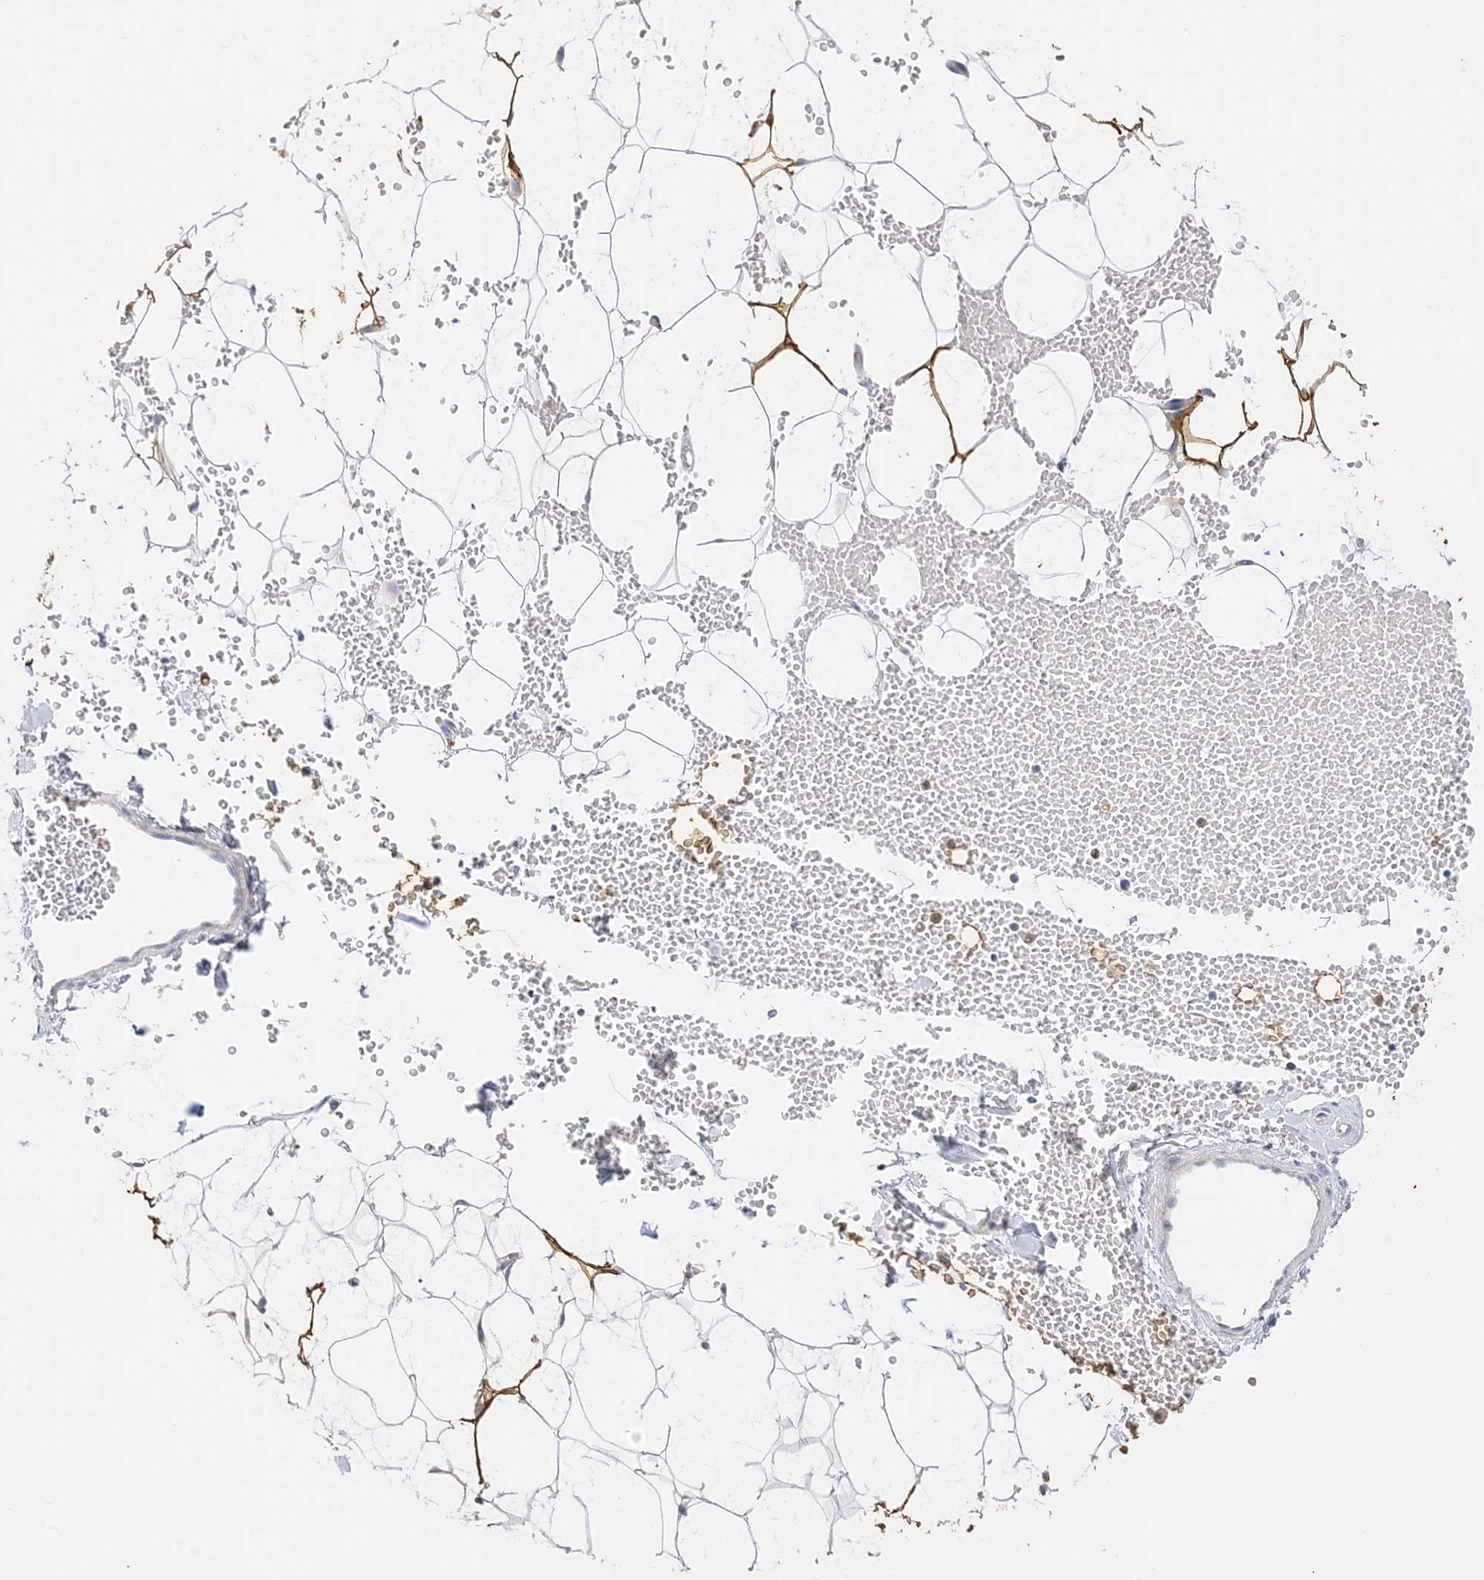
{"staining": {"intensity": "strong", "quantity": "<25%", "location": "cytoplasmic/membranous"}, "tissue": "adipose tissue", "cell_type": "Adipocytes", "image_type": "normal", "snomed": [{"axis": "morphology", "description": "Normal tissue, NOS"}, {"axis": "topography", "description": "Breast"}], "caption": "IHC micrograph of benign human adipose tissue stained for a protein (brown), which displays medium levels of strong cytoplasmic/membranous staining in about <25% of adipocytes.", "gene": "ARV1", "patient": {"sex": "female", "age": 23}}